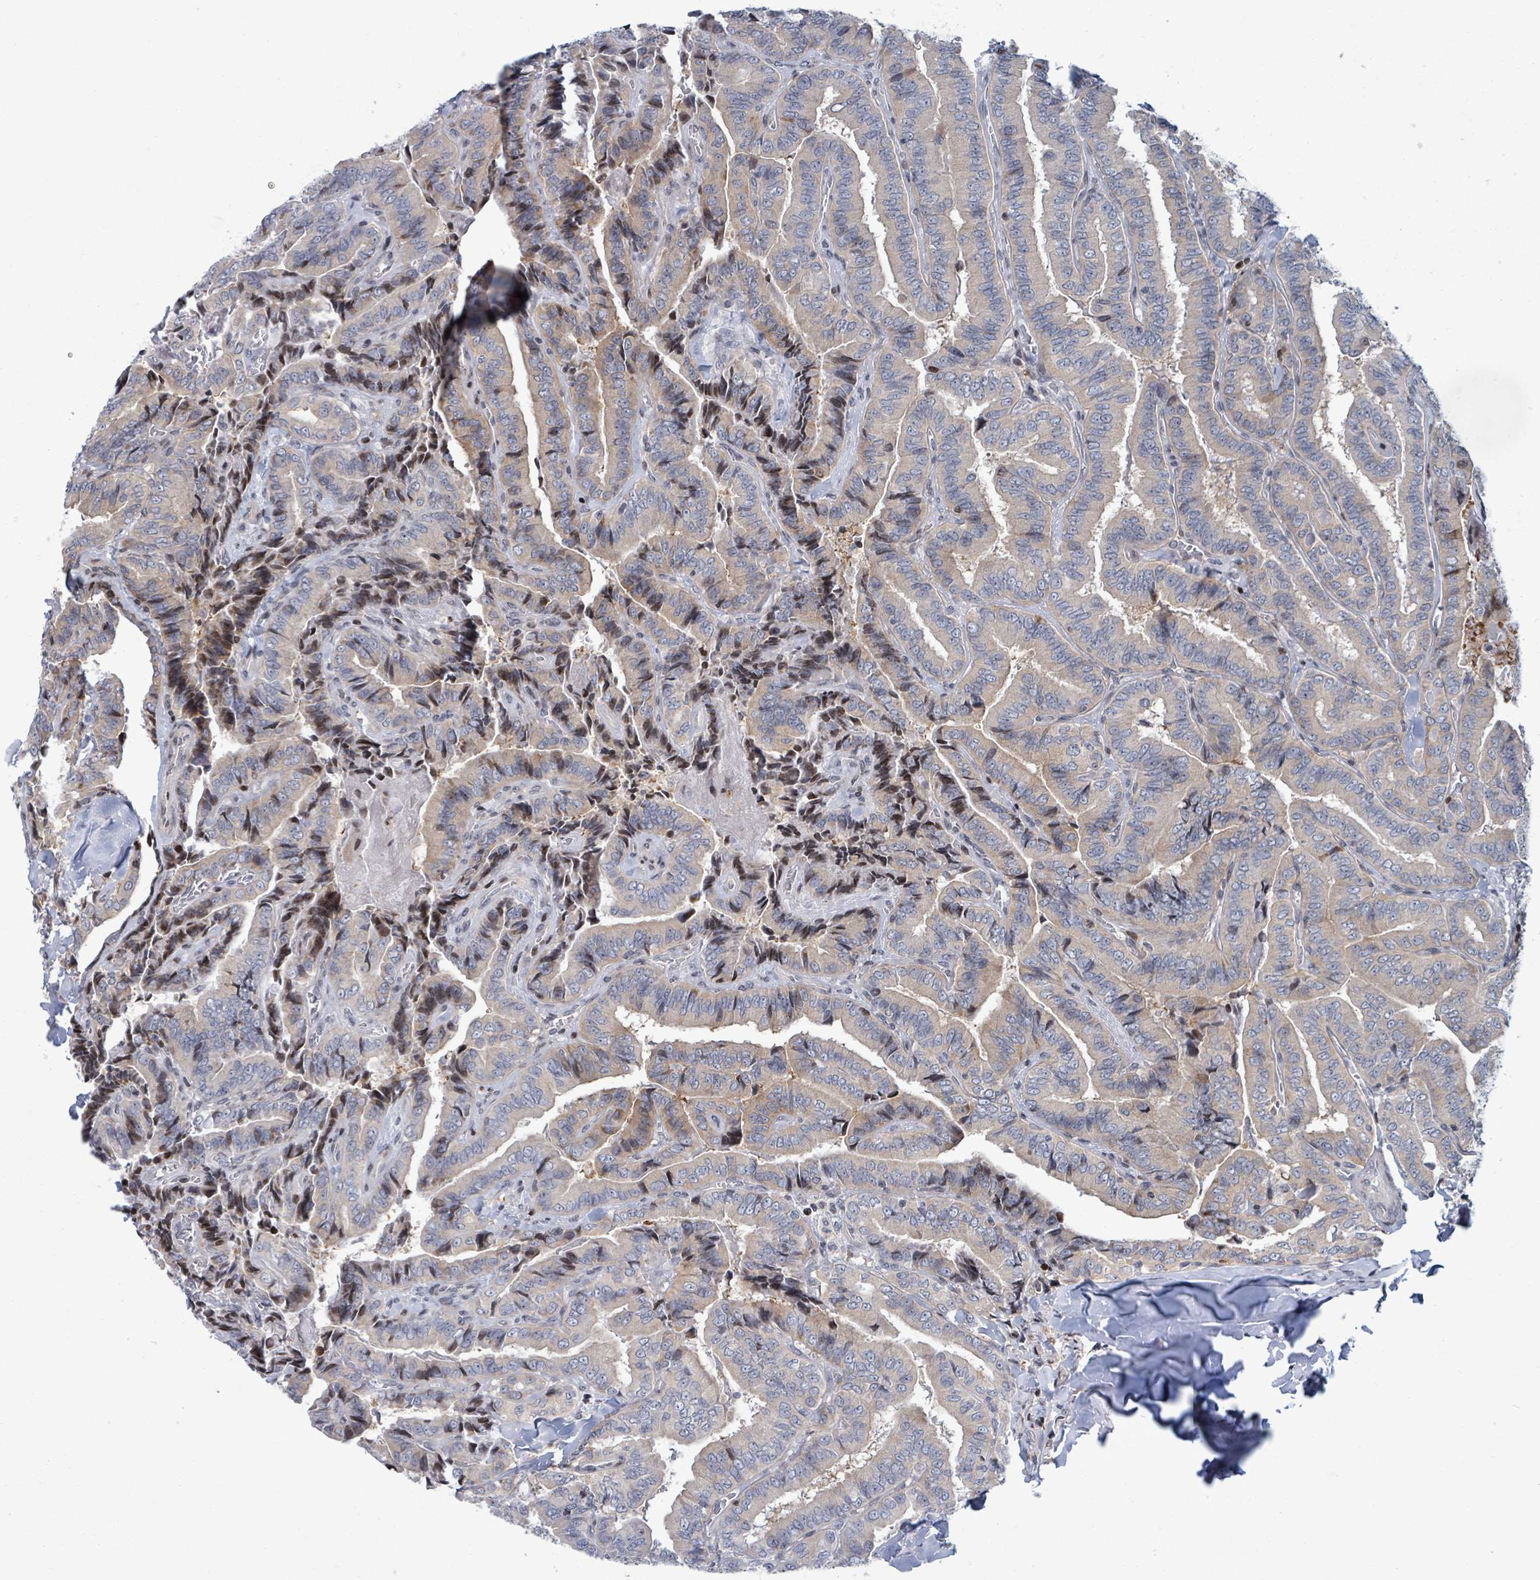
{"staining": {"intensity": "weak", "quantity": "25%-75%", "location": "cytoplasmic/membranous"}, "tissue": "thyroid cancer", "cell_type": "Tumor cells", "image_type": "cancer", "snomed": [{"axis": "morphology", "description": "Papillary adenocarcinoma, NOS"}, {"axis": "topography", "description": "Thyroid gland"}], "caption": "Immunohistochemistry (IHC) staining of thyroid papillary adenocarcinoma, which shows low levels of weak cytoplasmic/membranous expression in about 25%-75% of tumor cells indicating weak cytoplasmic/membranous protein expression. The staining was performed using DAB (brown) for protein detection and nuclei were counterstained in hematoxylin (blue).", "gene": "FNDC4", "patient": {"sex": "male", "age": 61}}